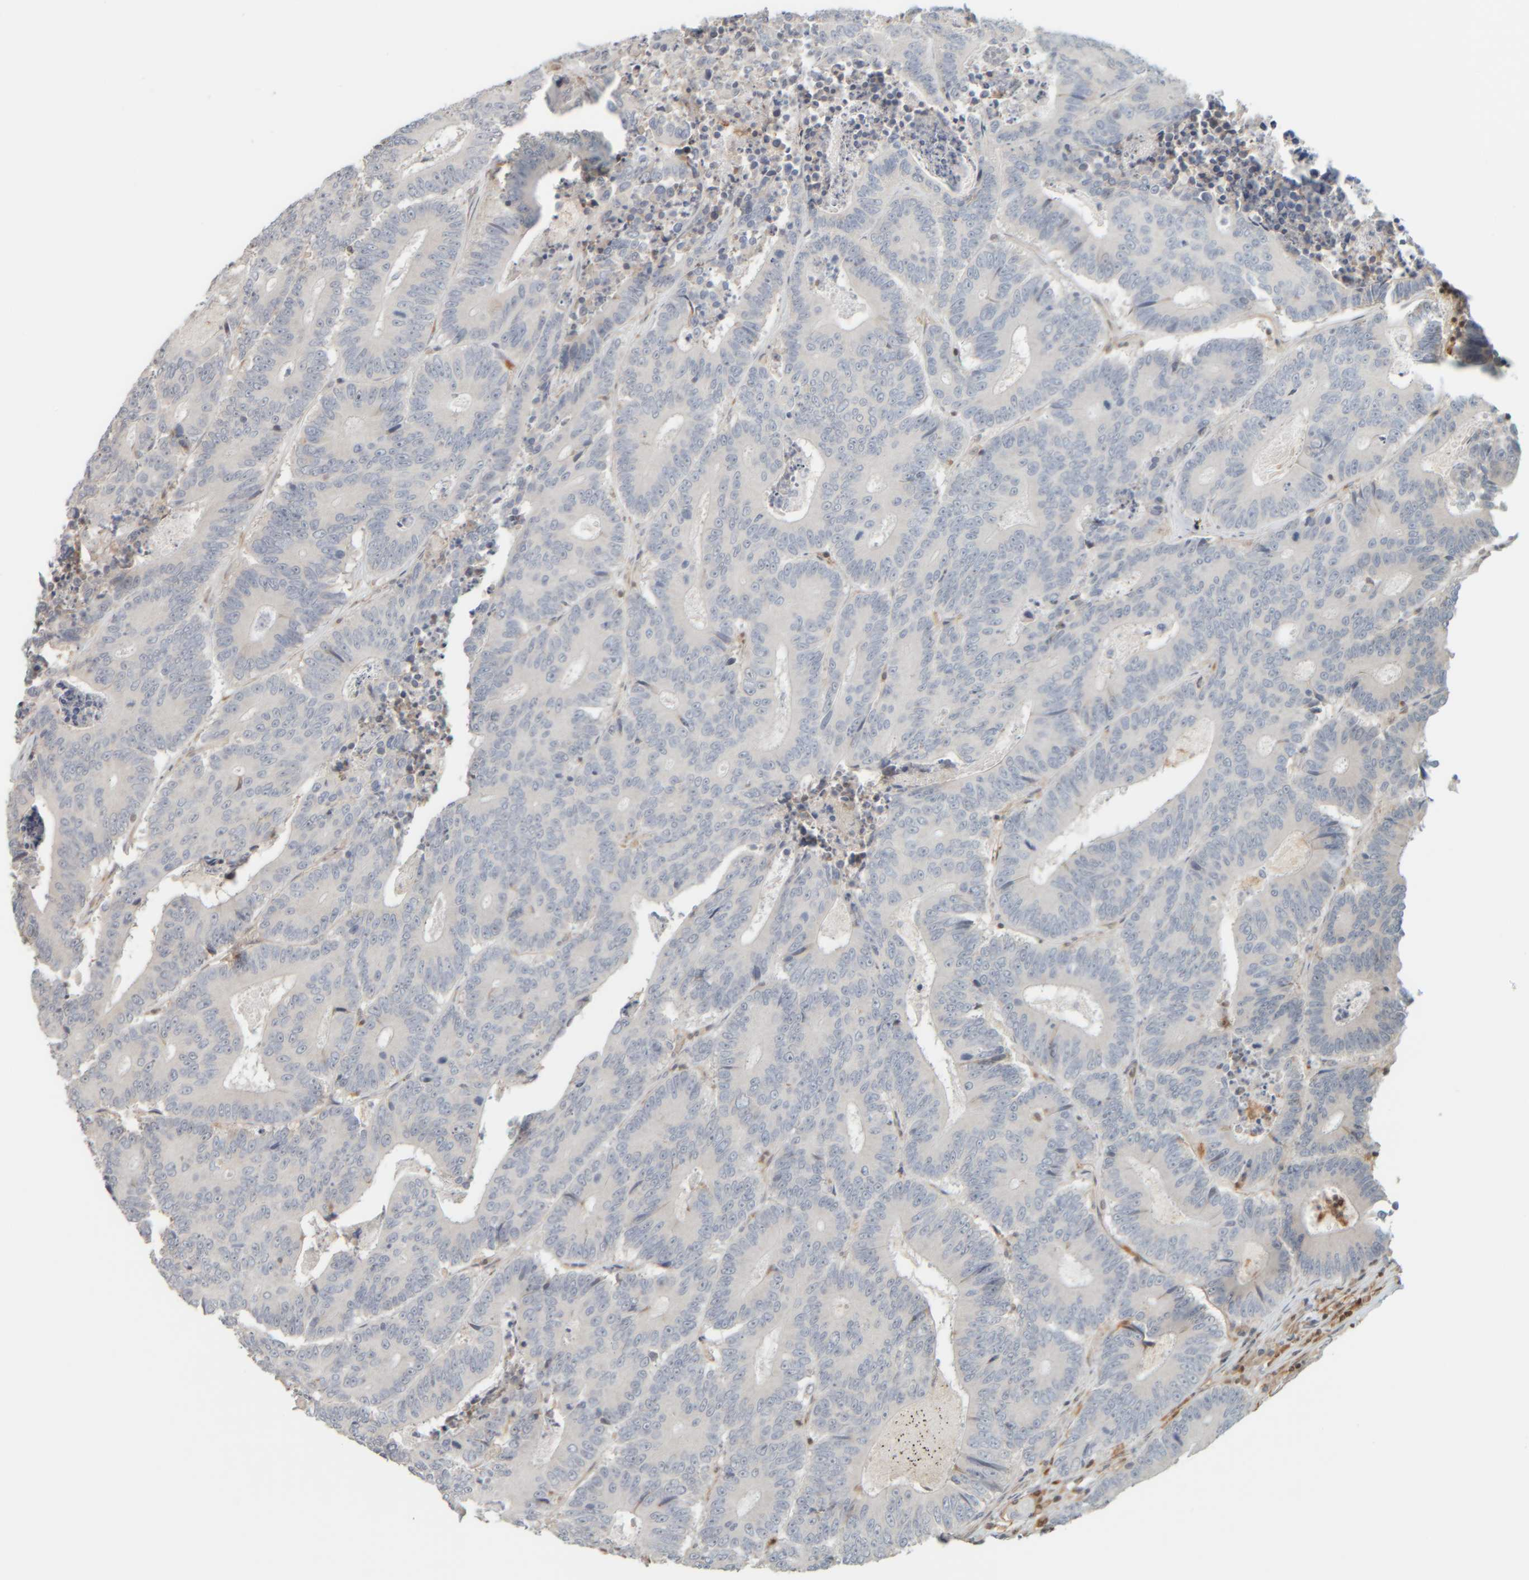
{"staining": {"intensity": "negative", "quantity": "none", "location": "none"}, "tissue": "colorectal cancer", "cell_type": "Tumor cells", "image_type": "cancer", "snomed": [{"axis": "morphology", "description": "Adenocarcinoma, NOS"}, {"axis": "topography", "description": "Colon"}], "caption": "Immunohistochemistry (IHC) histopathology image of human adenocarcinoma (colorectal) stained for a protein (brown), which shows no positivity in tumor cells. The staining is performed using DAB brown chromogen with nuclei counter-stained in using hematoxylin.", "gene": "PTGES3L-AARSD1", "patient": {"sex": "male", "age": 83}}